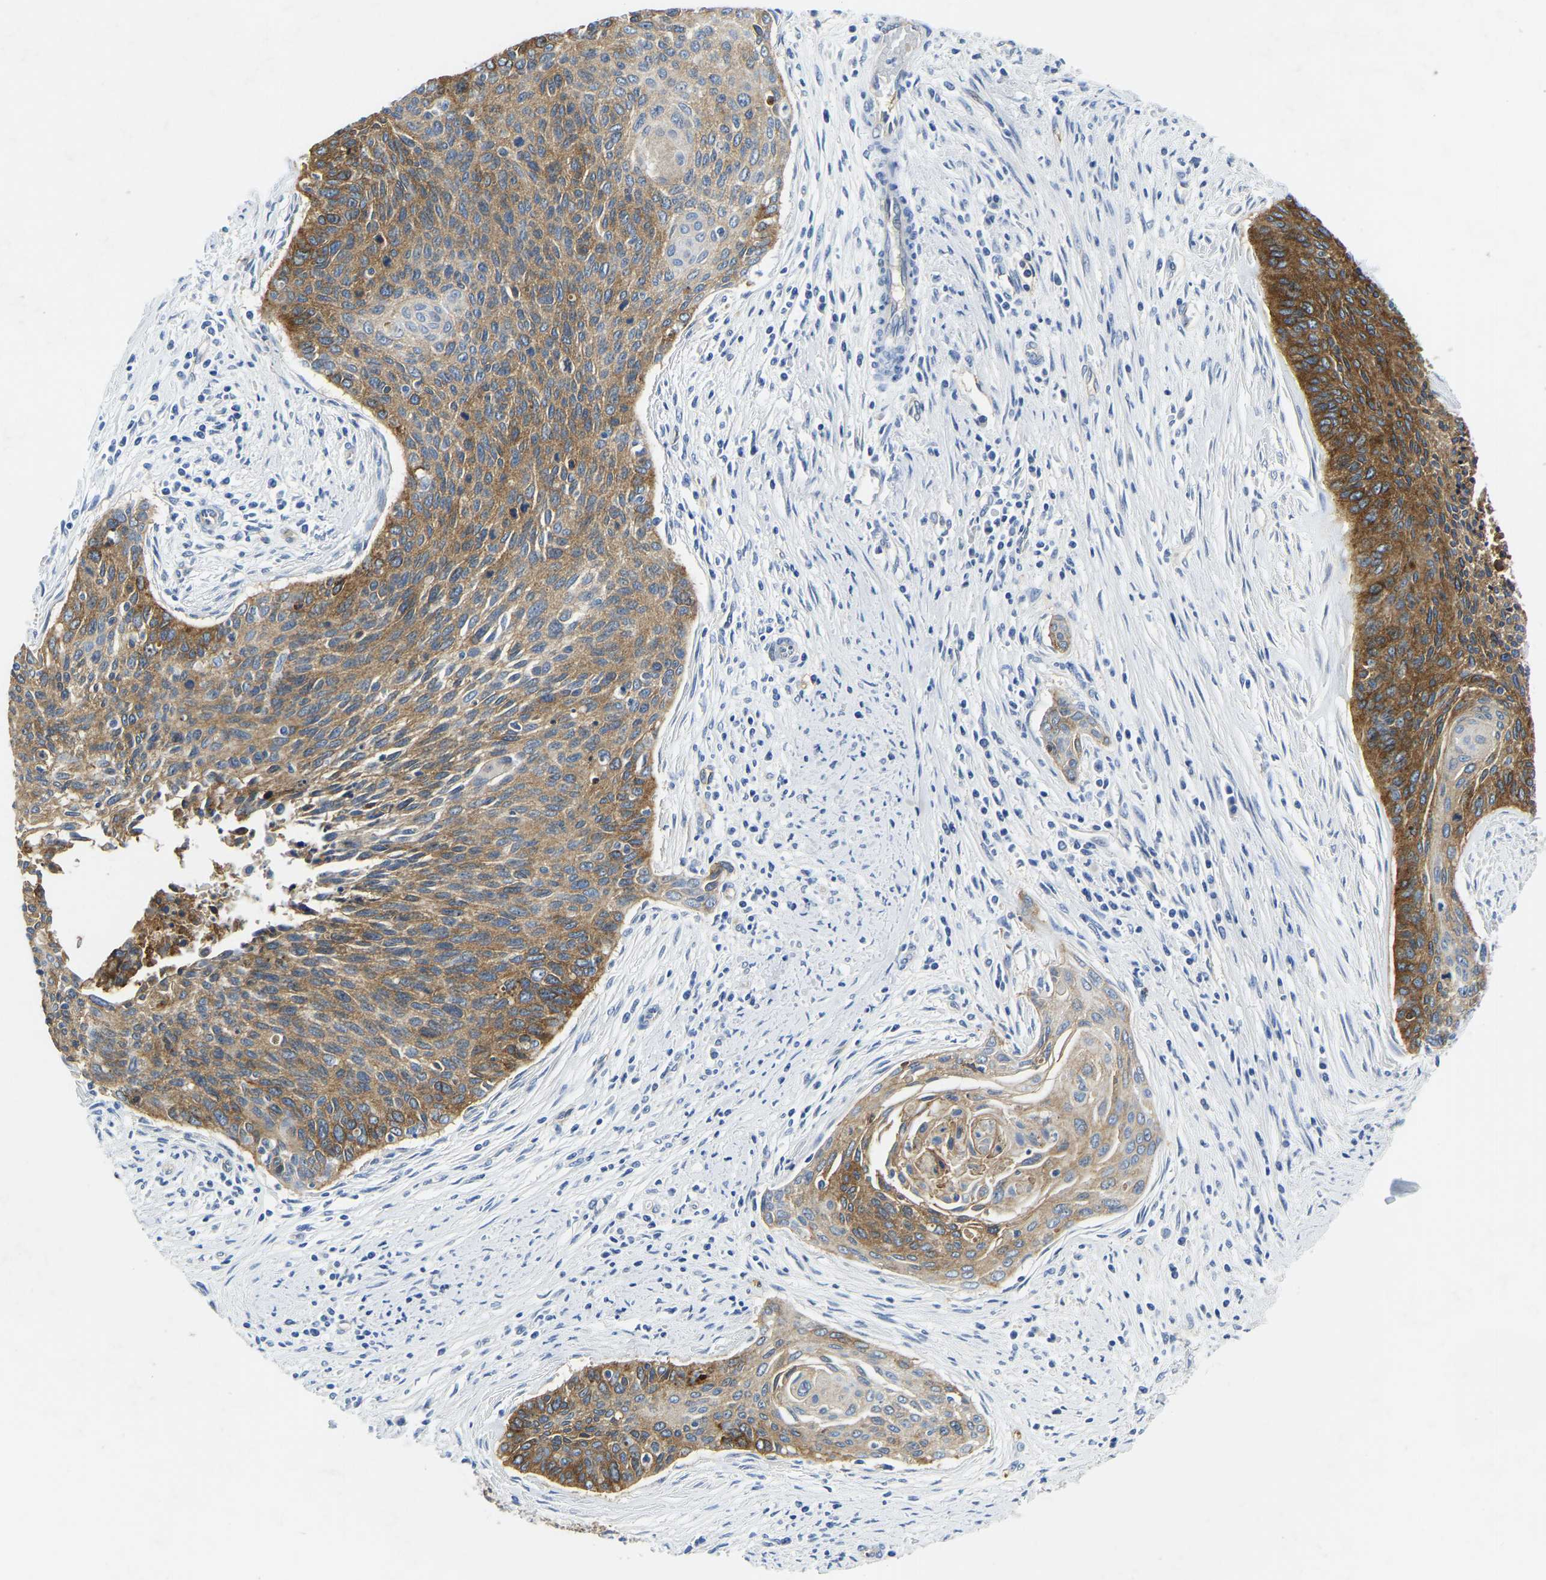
{"staining": {"intensity": "moderate", "quantity": ">75%", "location": "cytoplasmic/membranous"}, "tissue": "cervical cancer", "cell_type": "Tumor cells", "image_type": "cancer", "snomed": [{"axis": "morphology", "description": "Squamous cell carcinoma, NOS"}, {"axis": "topography", "description": "Cervix"}], "caption": "Immunohistochemistry histopathology image of neoplastic tissue: human cervical cancer (squamous cell carcinoma) stained using IHC demonstrates medium levels of moderate protein expression localized specifically in the cytoplasmic/membranous of tumor cells, appearing as a cytoplasmic/membranous brown color.", "gene": "ITGA2", "patient": {"sex": "female", "age": 55}}